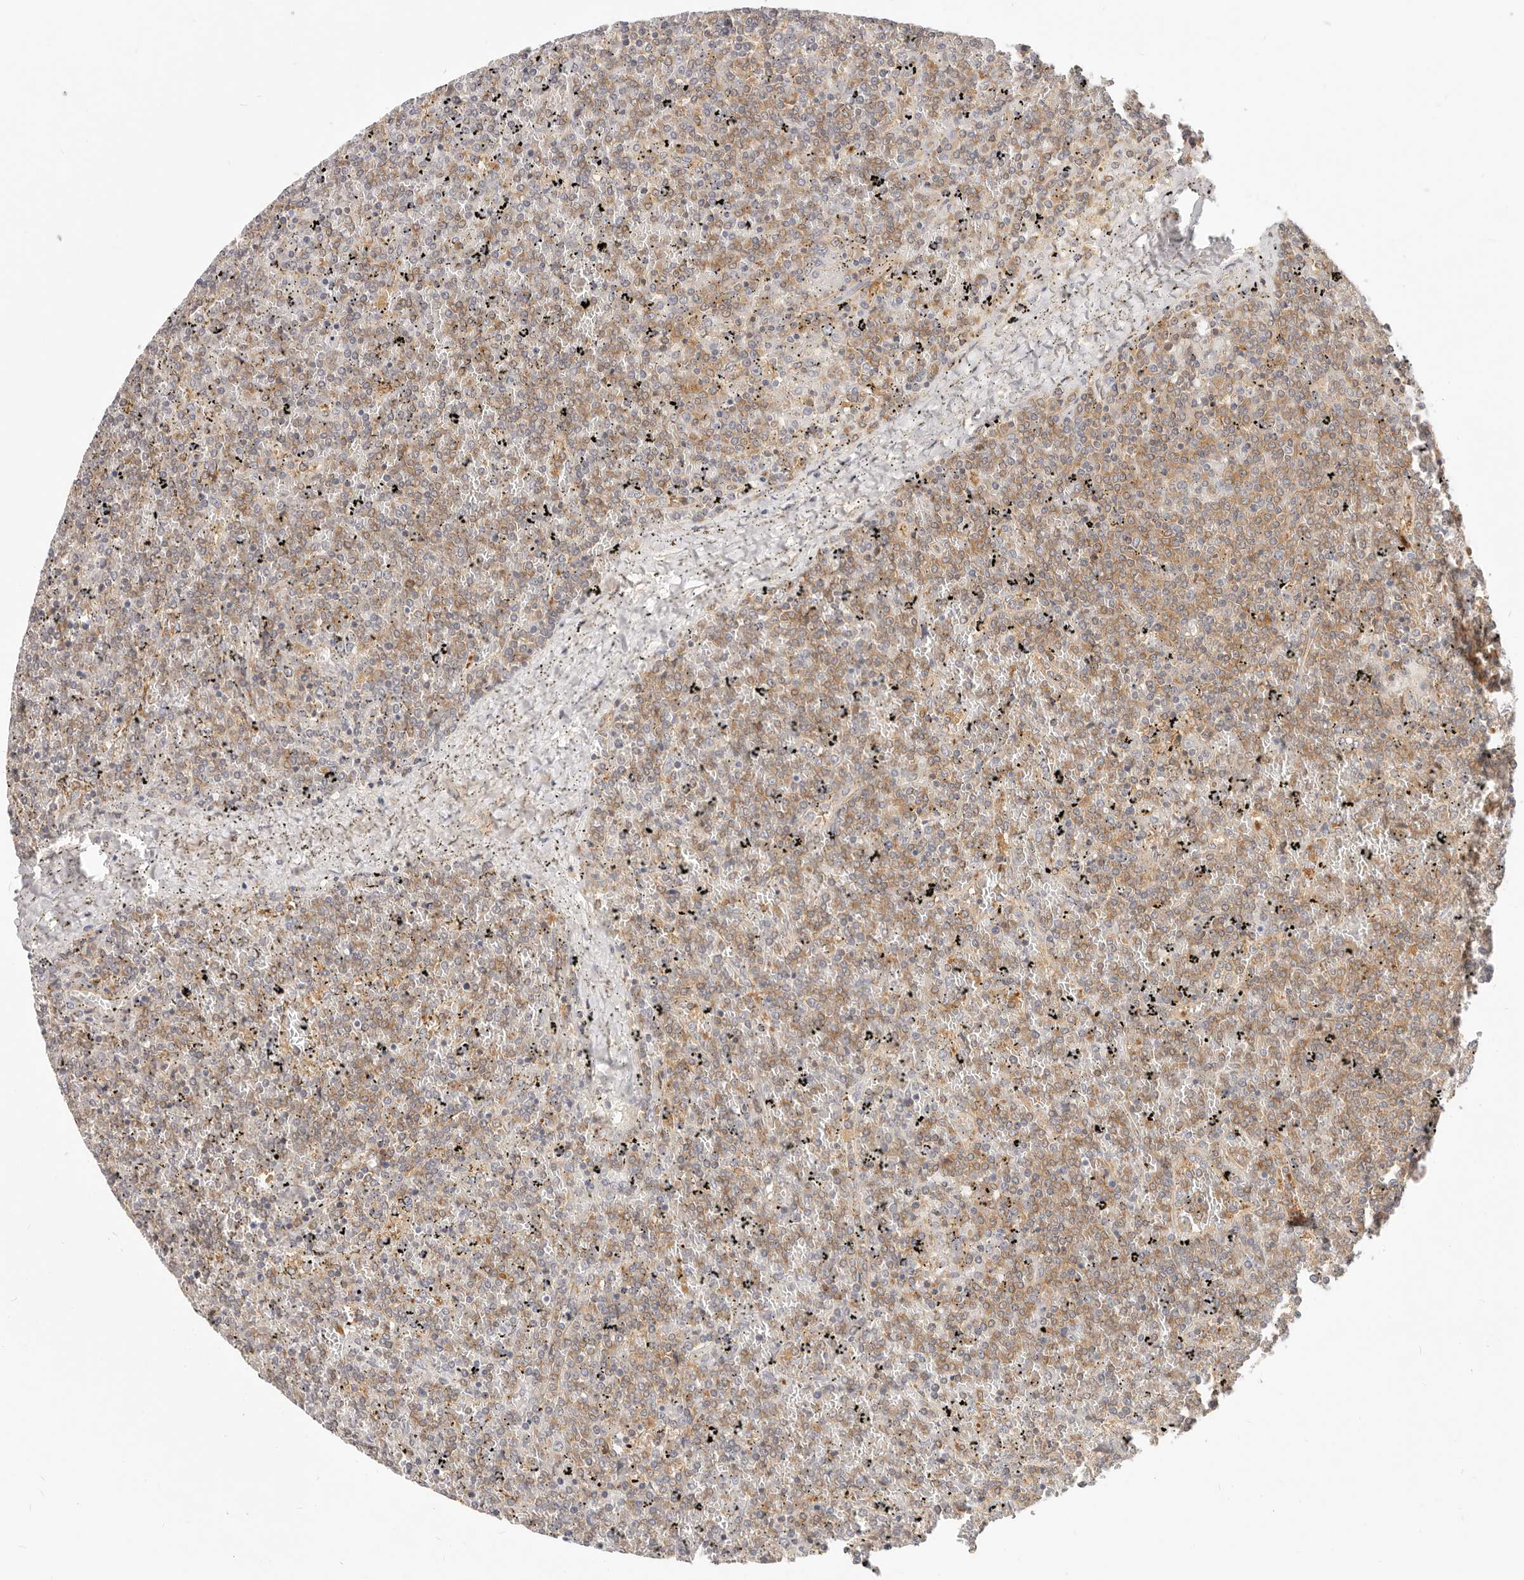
{"staining": {"intensity": "moderate", "quantity": ">75%", "location": "cytoplasmic/membranous"}, "tissue": "lymphoma", "cell_type": "Tumor cells", "image_type": "cancer", "snomed": [{"axis": "morphology", "description": "Malignant lymphoma, non-Hodgkin's type, Low grade"}, {"axis": "topography", "description": "Spleen"}], "caption": "Brown immunohistochemical staining in human lymphoma exhibits moderate cytoplasmic/membranous expression in about >75% of tumor cells. The staining was performed using DAB, with brown indicating positive protein expression. Nuclei are stained blue with hematoxylin.", "gene": "DTNBP1", "patient": {"sex": "female", "age": 19}}